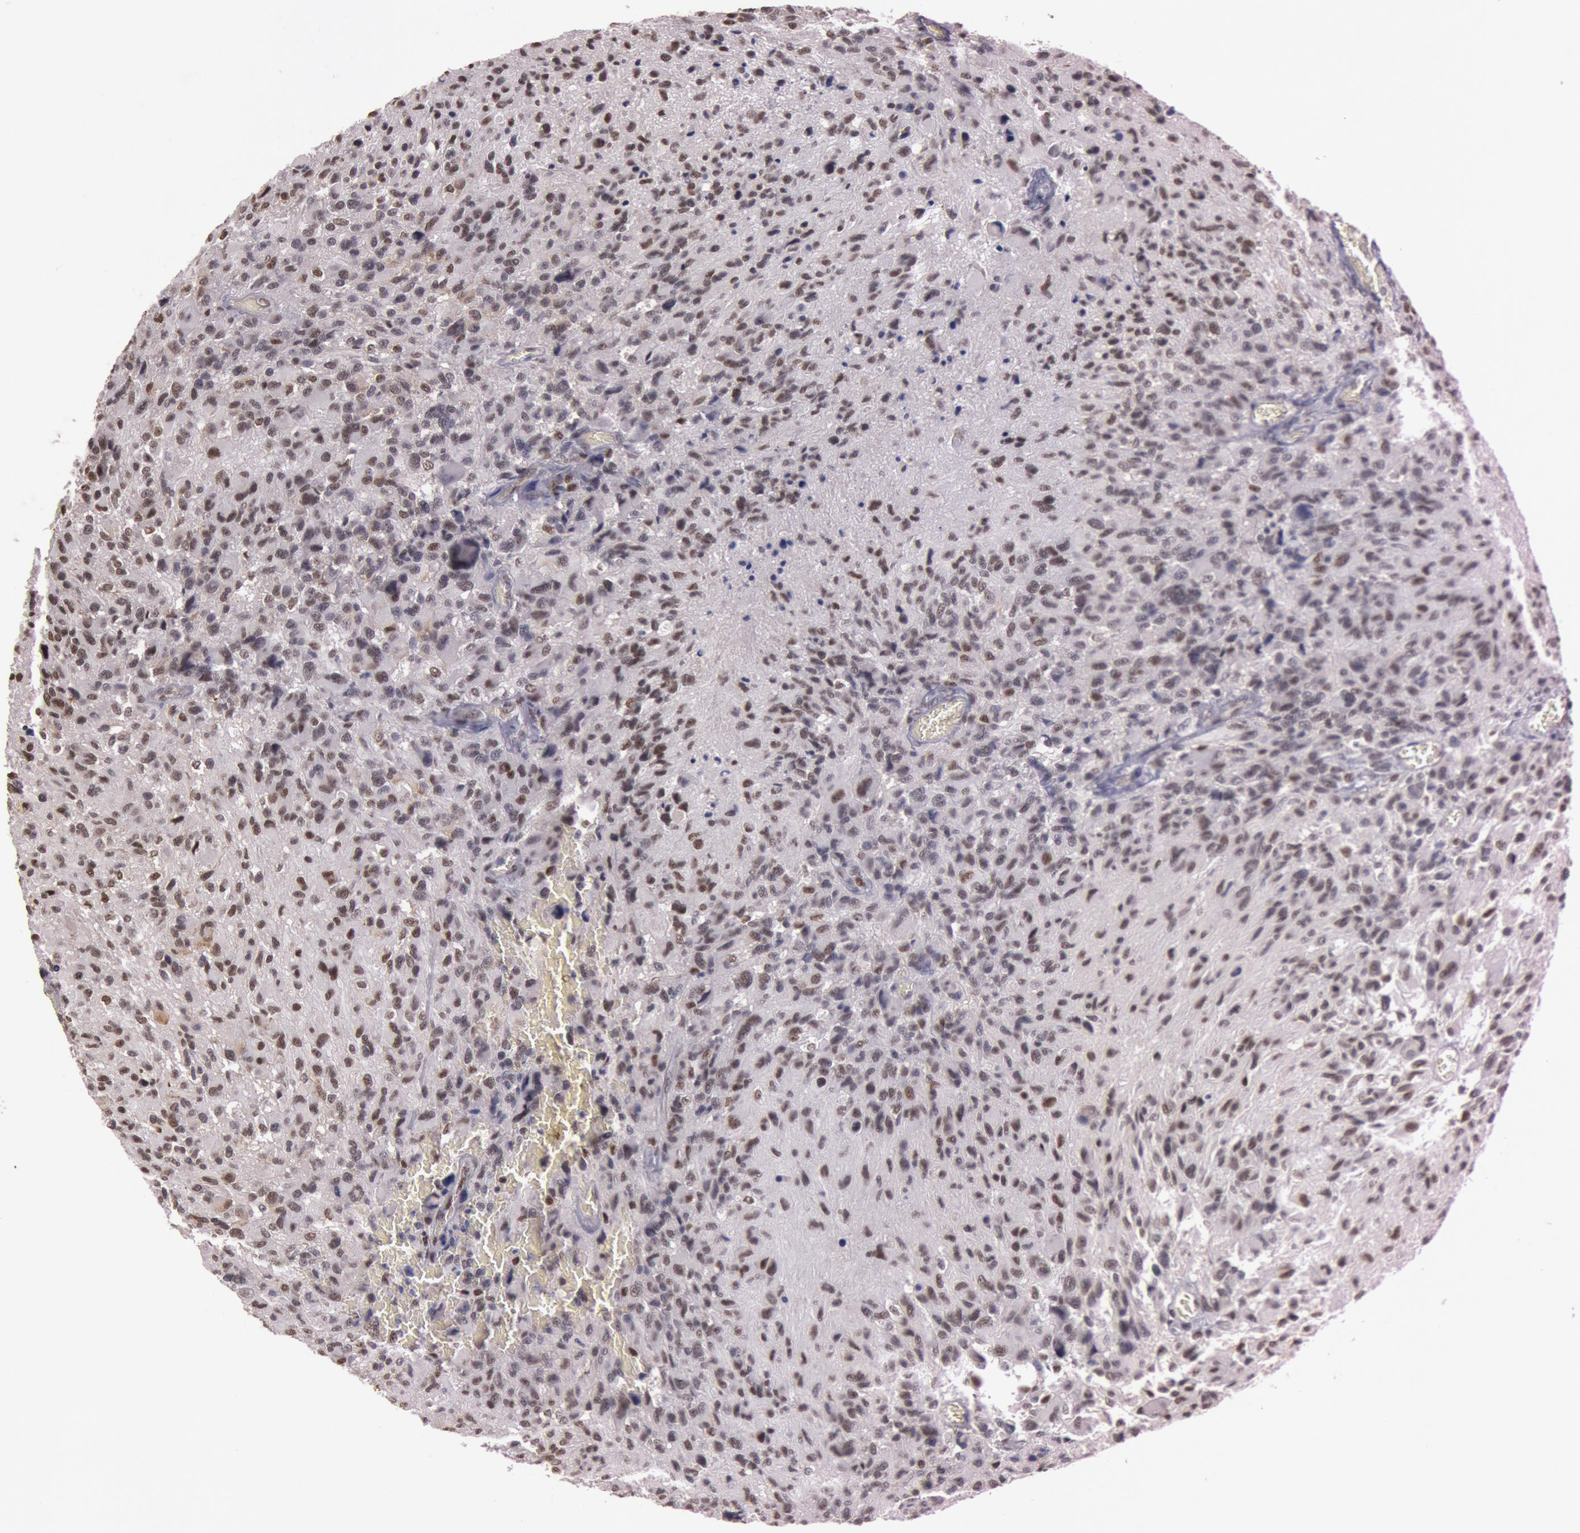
{"staining": {"intensity": "weak", "quantity": "<25%", "location": "nuclear"}, "tissue": "glioma", "cell_type": "Tumor cells", "image_type": "cancer", "snomed": [{"axis": "morphology", "description": "Glioma, malignant, High grade"}, {"axis": "topography", "description": "Brain"}], "caption": "High-grade glioma (malignant) stained for a protein using IHC displays no positivity tumor cells.", "gene": "TASL", "patient": {"sex": "male", "age": 69}}